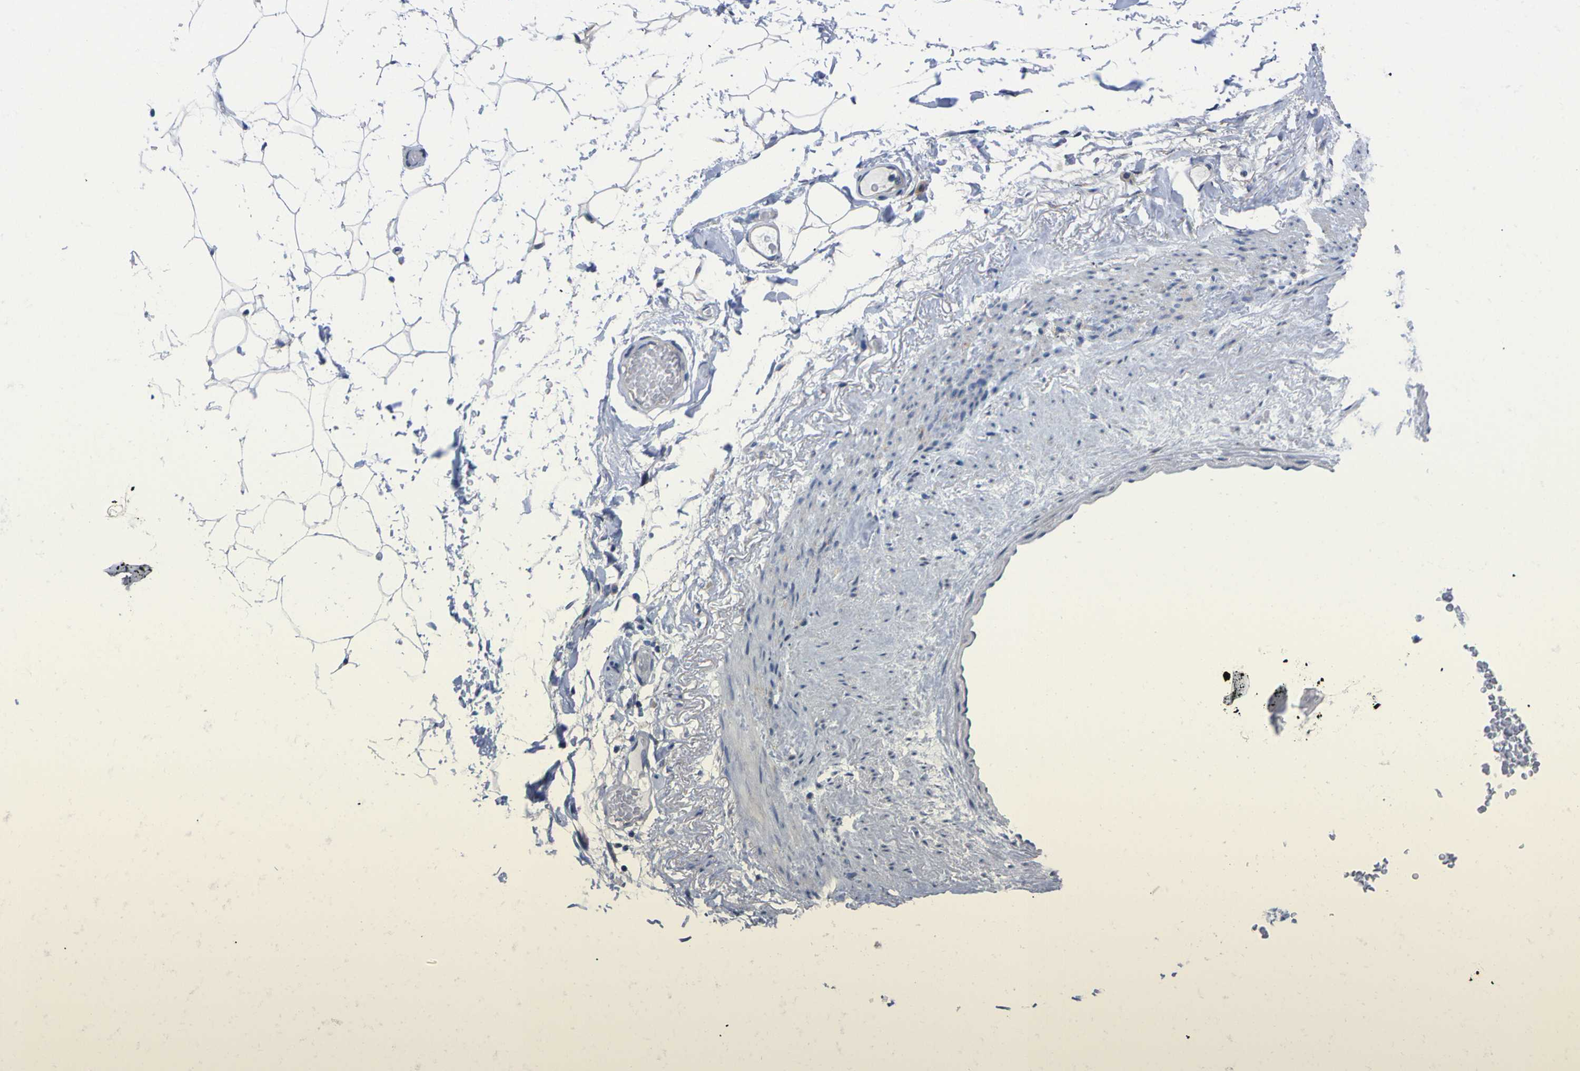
{"staining": {"intensity": "weak", "quantity": "<25%", "location": "cytoplasmic/membranous"}, "tissue": "adipose tissue", "cell_type": "Adipocytes", "image_type": "normal", "snomed": [{"axis": "morphology", "description": "Normal tissue, NOS"}, {"axis": "topography", "description": "Breast"}, {"axis": "topography", "description": "Soft tissue"}], "caption": "Immunohistochemistry (IHC) photomicrograph of normal human adipose tissue stained for a protein (brown), which exhibits no positivity in adipocytes.", "gene": "PEBP1", "patient": {"sex": "female", "age": 75}}